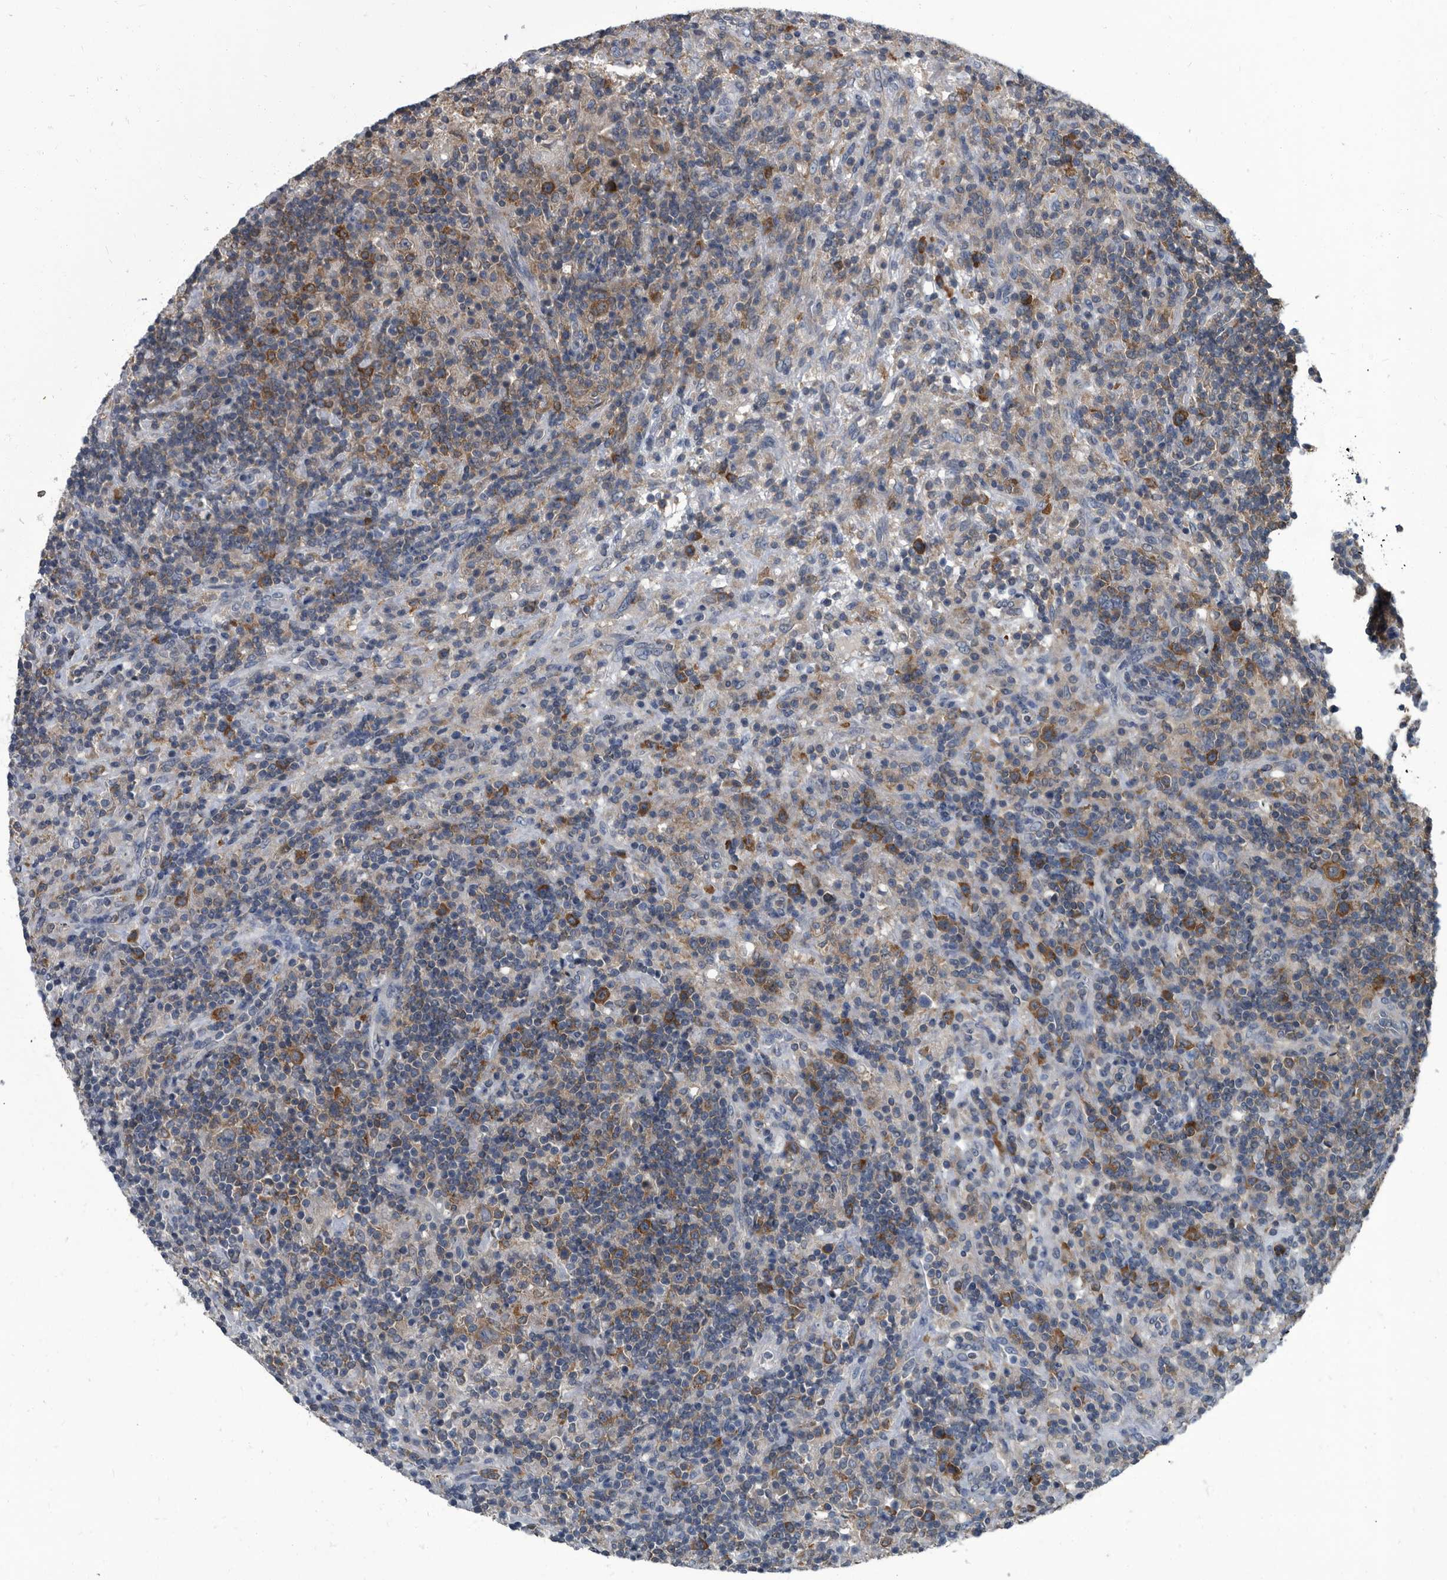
{"staining": {"intensity": "strong", "quantity": "25%-75%", "location": "cytoplasmic/membranous"}, "tissue": "lymphoma", "cell_type": "Tumor cells", "image_type": "cancer", "snomed": [{"axis": "morphology", "description": "Hodgkin's disease, NOS"}, {"axis": "topography", "description": "Lymph node"}], "caption": "IHC (DAB (3,3'-diaminobenzidine)) staining of Hodgkin's disease shows strong cytoplasmic/membranous protein staining in approximately 25%-75% of tumor cells.", "gene": "CDV3", "patient": {"sex": "male", "age": 70}}